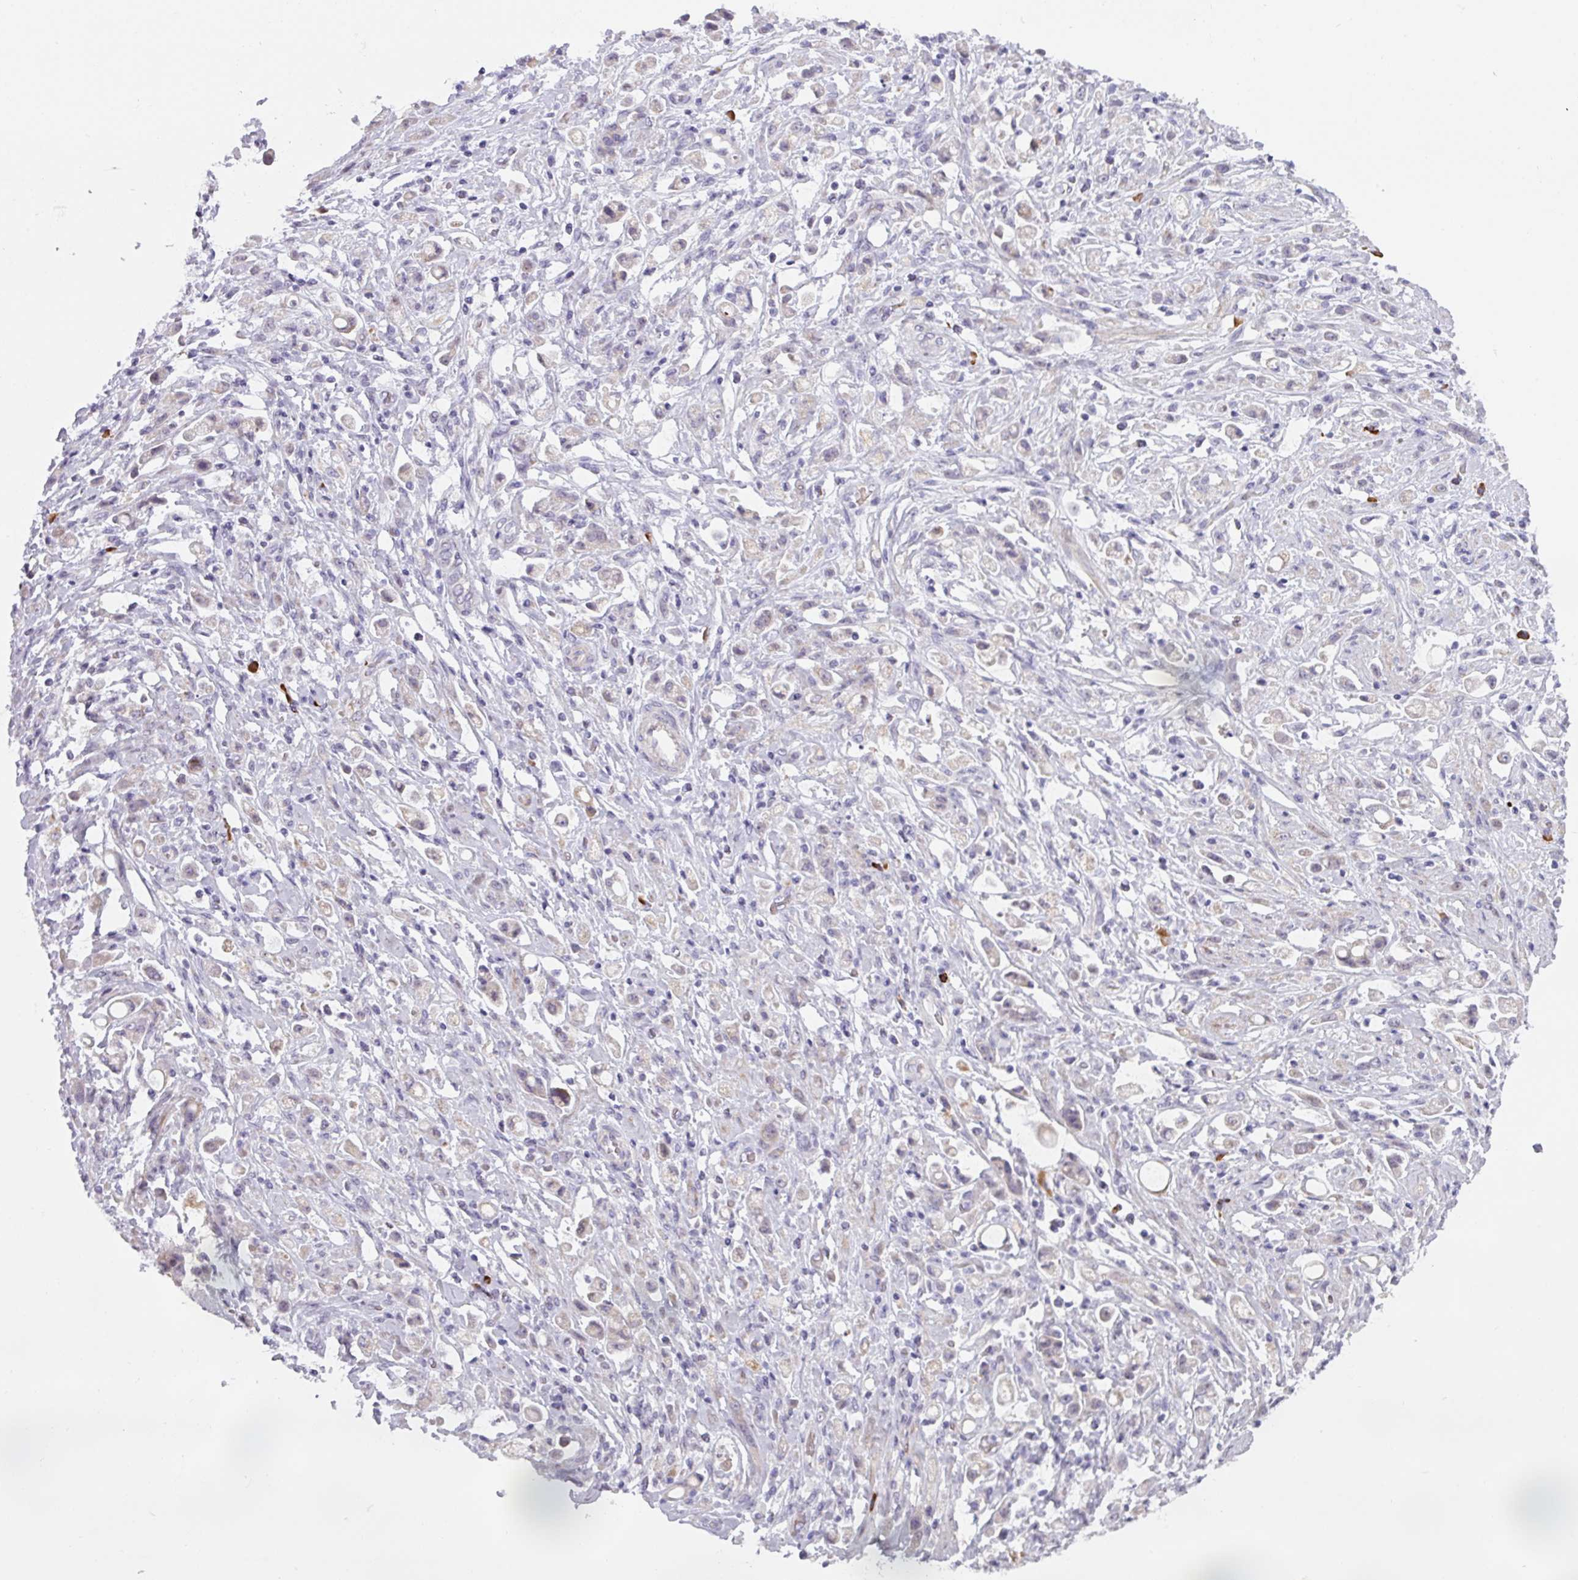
{"staining": {"intensity": "negative", "quantity": "none", "location": "none"}, "tissue": "stomach cancer", "cell_type": "Tumor cells", "image_type": "cancer", "snomed": [{"axis": "morphology", "description": "Adenocarcinoma, NOS"}, {"axis": "topography", "description": "Stomach"}], "caption": "This is an immunohistochemistry image of adenocarcinoma (stomach). There is no expression in tumor cells.", "gene": "C2orf68", "patient": {"sex": "female", "age": 60}}